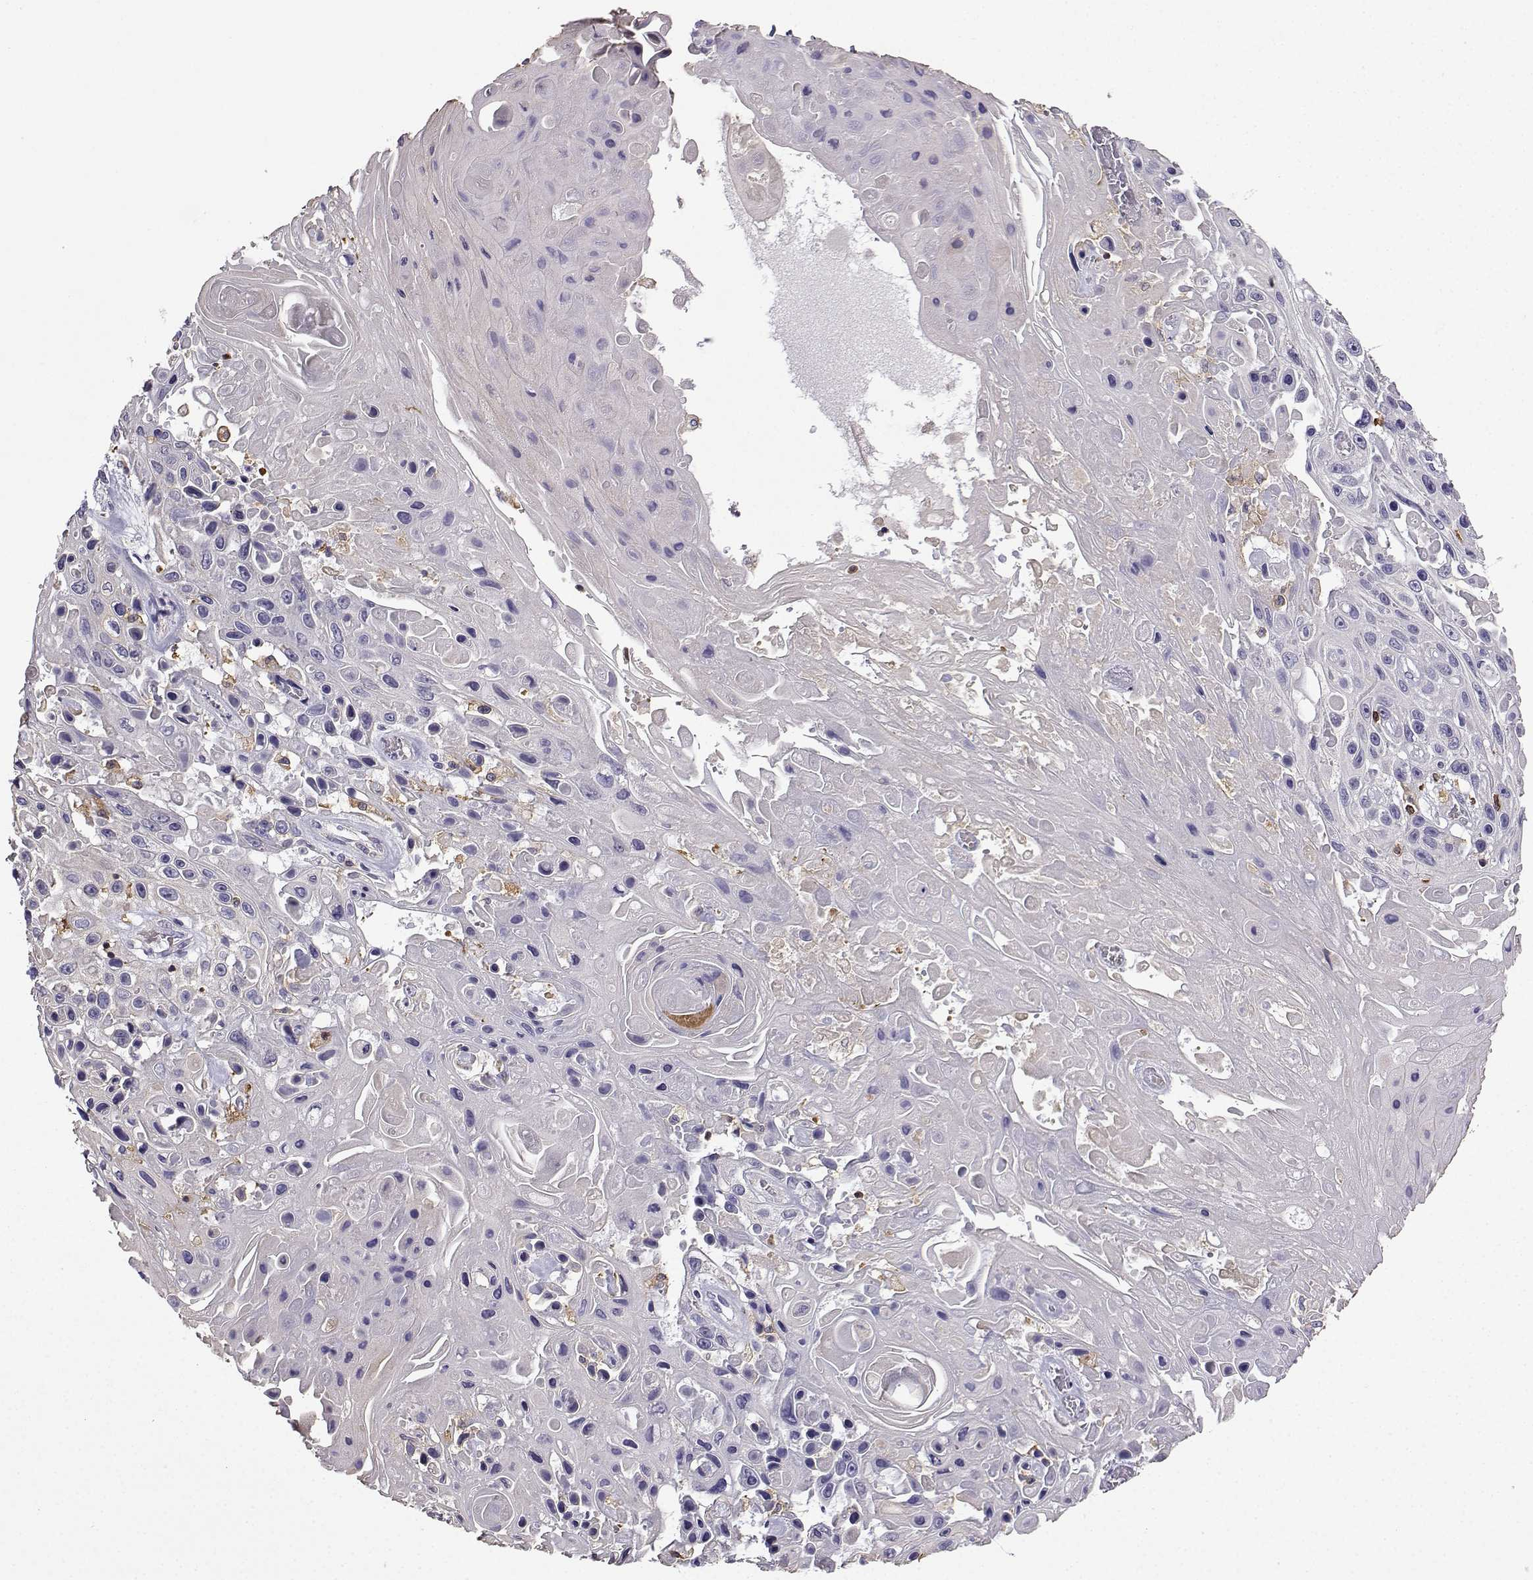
{"staining": {"intensity": "negative", "quantity": "none", "location": "none"}, "tissue": "skin cancer", "cell_type": "Tumor cells", "image_type": "cancer", "snomed": [{"axis": "morphology", "description": "Squamous cell carcinoma, NOS"}, {"axis": "topography", "description": "Skin"}], "caption": "Immunohistochemical staining of human skin cancer (squamous cell carcinoma) reveals no significant positivity in tumor cells.", "gene": "DOCK10", "patient": {"sex": "male", "age": 82}}